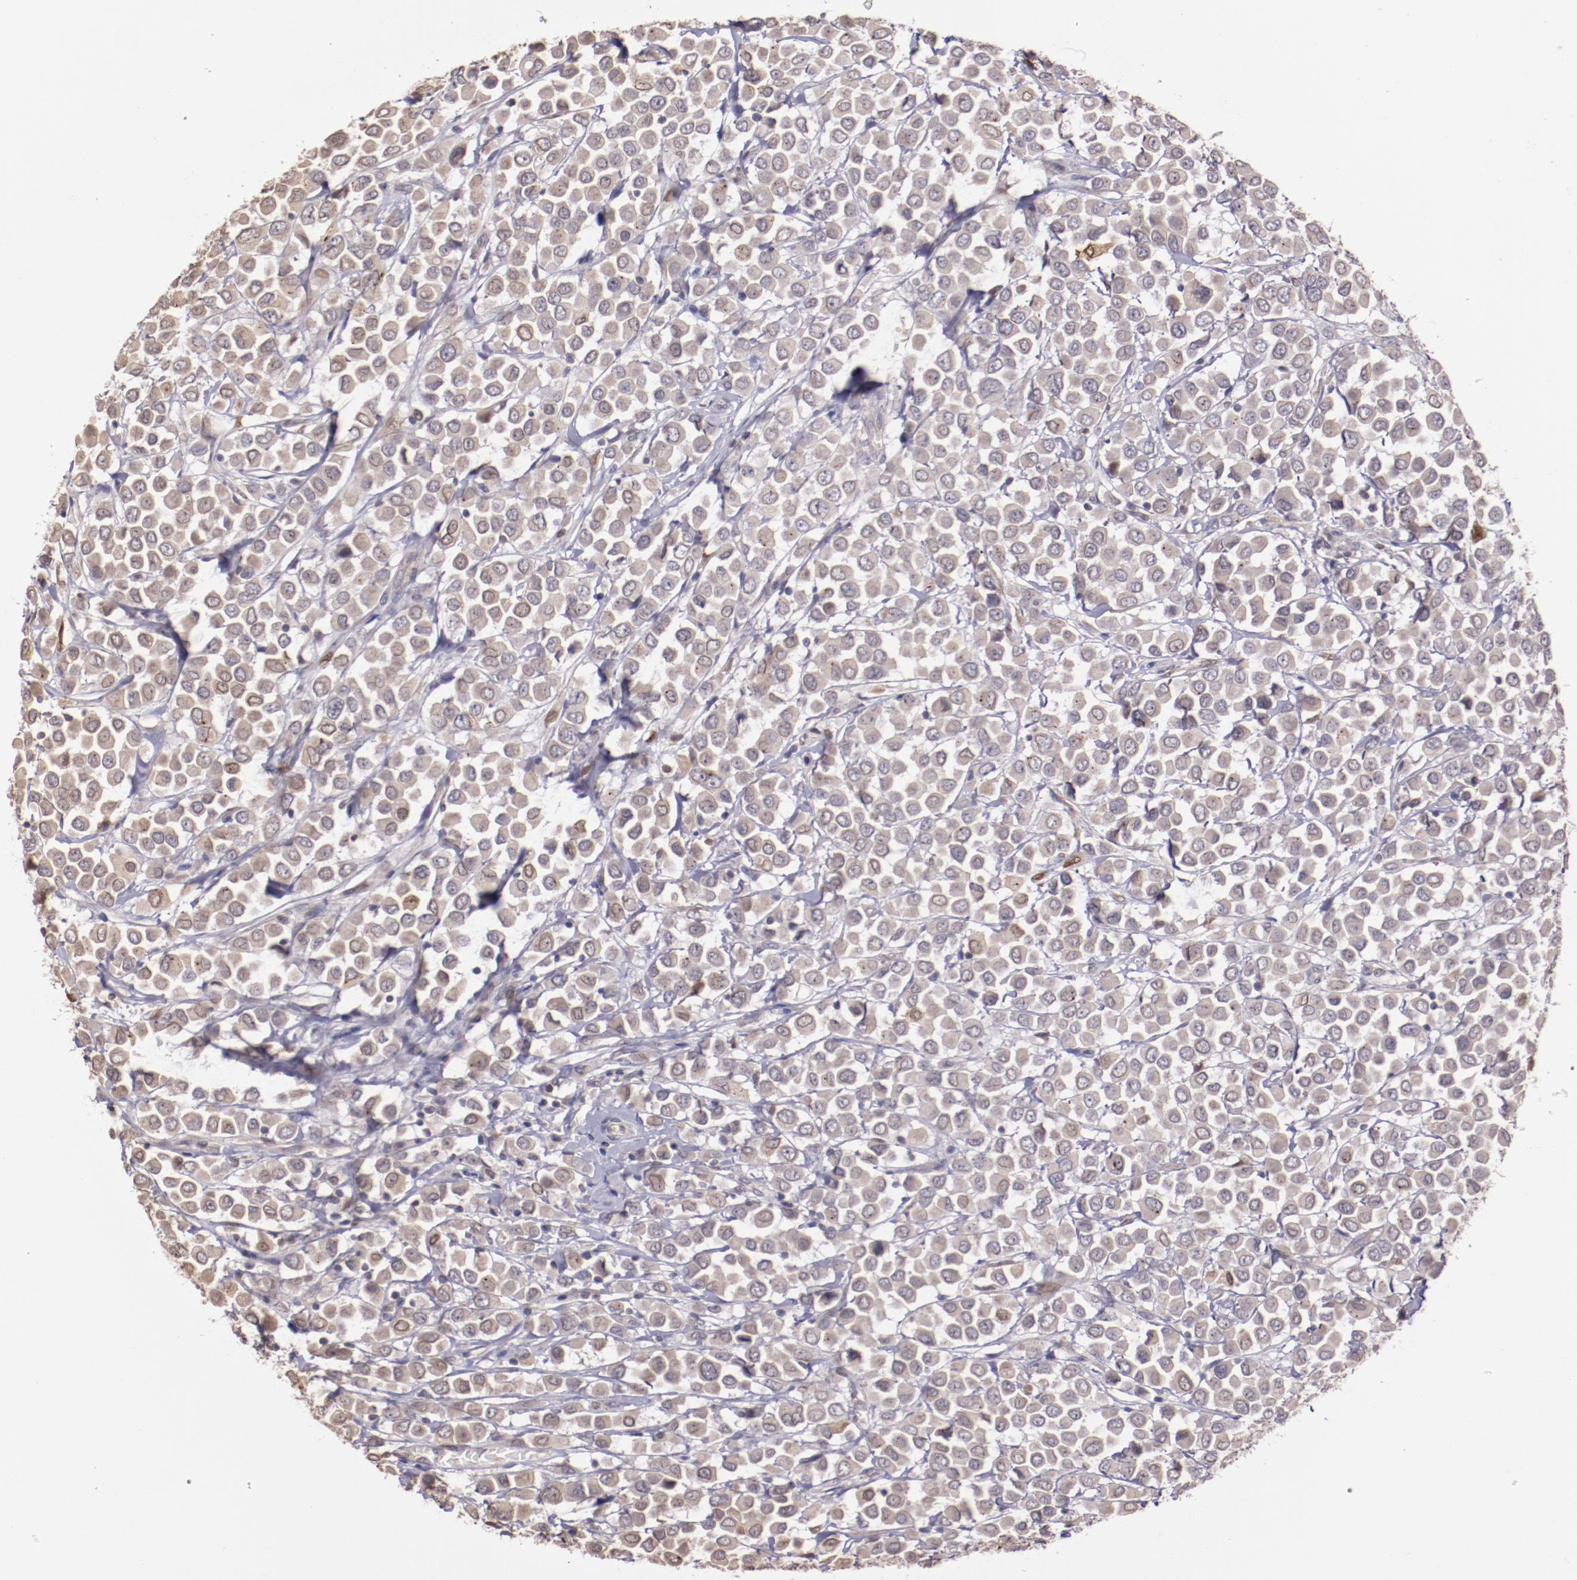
{"staining": {"intensity": "weak", "quantity": ">75%", "location": "cytoplasmic/membranous"}, "tissue": "breast cancer", "cell_type": "Tumor cells", "image_type": "cancer", "snomed": [{"axis": "morphology", "description": "Duct carcinoma"}, {"axis": "topography", "description": "Breast"}], "caption": "Invasive ductal carcinoma (breast) stained for a protein (brown) displays weak cytoplasmic/membranous positive expression in about >75% of tumor cells.", "gene": "NUP62CL", "patient": {"sex": "female", "age": 61}}